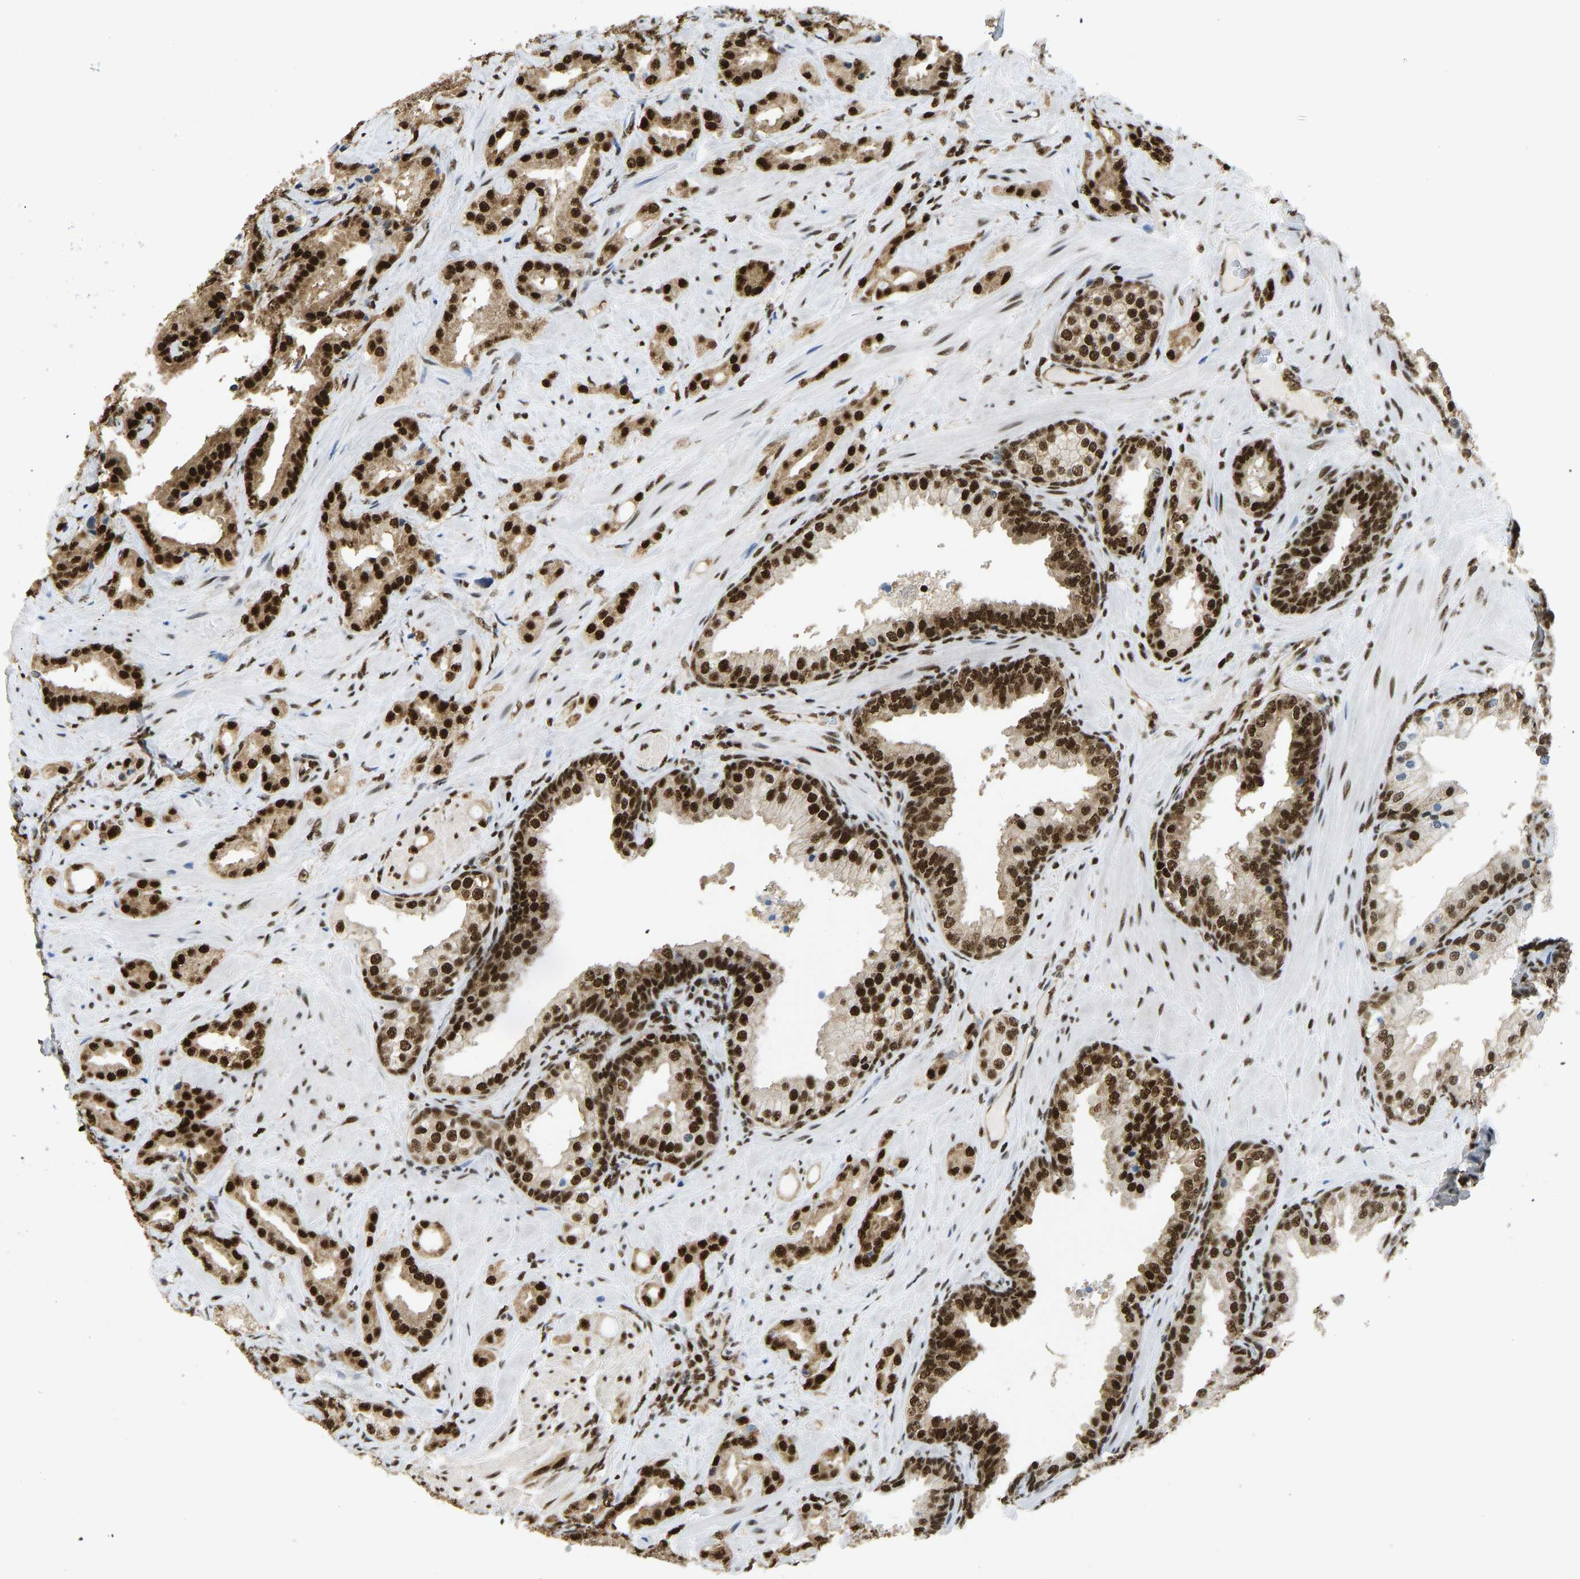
{"staining": {"intensity": "strong", "quantity": ">75%", "location": "nuclear"}, "tissue": "prostate cancer", "cell_type": "Tumor cells", "image_type": "cancer", "snomed": [{"axis": "morphology", "description": "Adenocarcinoma, High grade"}, {"axis": "topography", "description": "Prostate"}], "caption": "Immunohistochemical staining of prostate cancer (high-grade adenocarcinoma) shows high levels of strong nuclear protein expression in about >75% of tumor cells. The protein of interest is stained brown, and the nuclei are stained in blue (DAB IHC with brightfield microscopy, high magnification).", "gene": "ZSCAN20", "patient": {"sex": "male", "age": 64}}